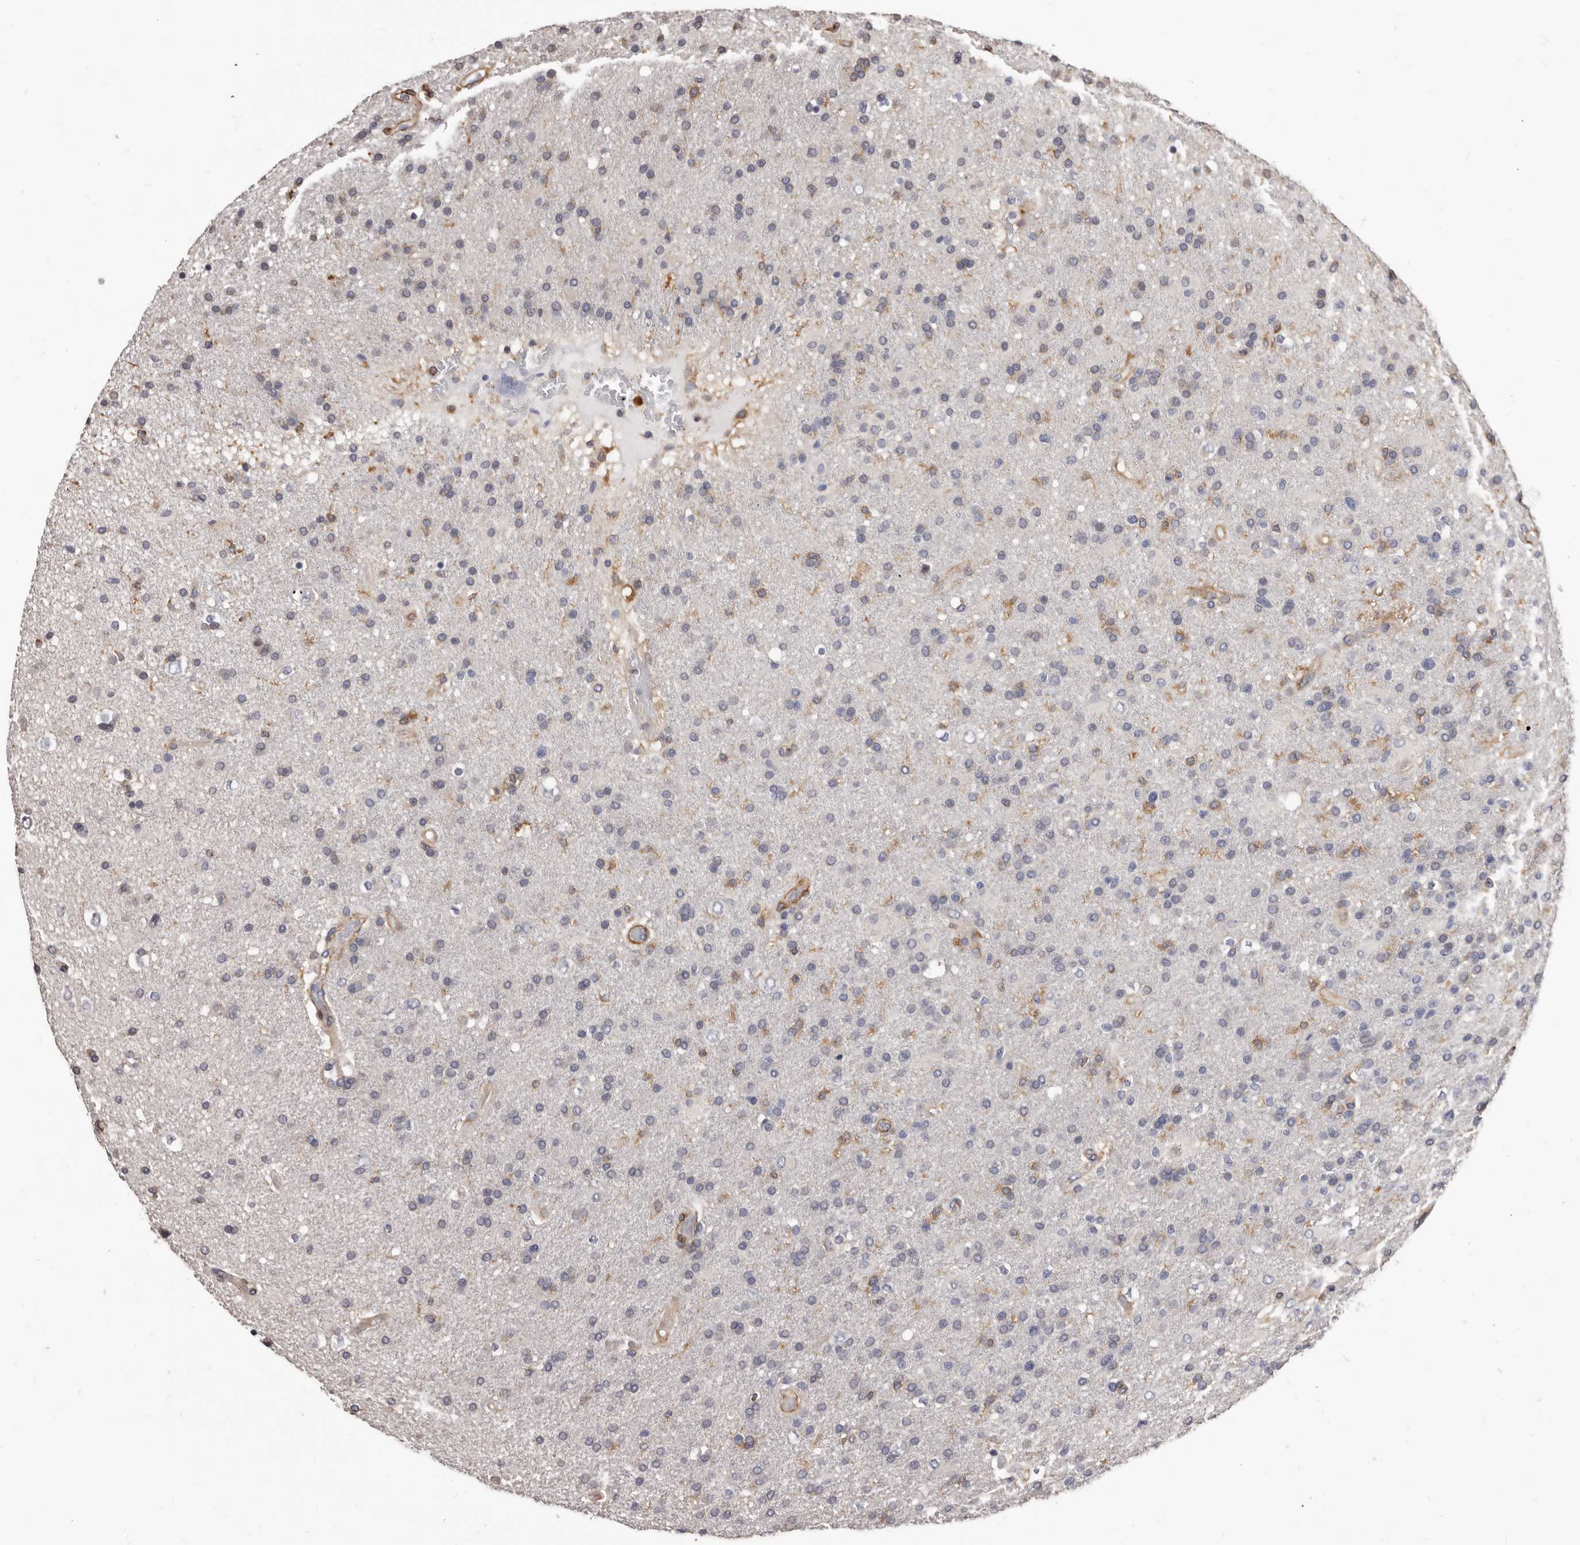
{"staining": {"intensity": "weak", "quantity": "<25%", "location": "cytoplasmic/membranous"}, "tissue": "glioma", "cell_type": "Tumor cells", "image_type": "cancer", "snomed": [{"axis": "morphology", "description": "Glioma, malignant, High grade"}, {"axis": "topography", "description": "Brain"}], "caption": "Tumor cells show no significant protein staining in malignant glioma (high-grade).", "gene": "NIBAN1", "patient": {"sex": "male", "age": 72}}